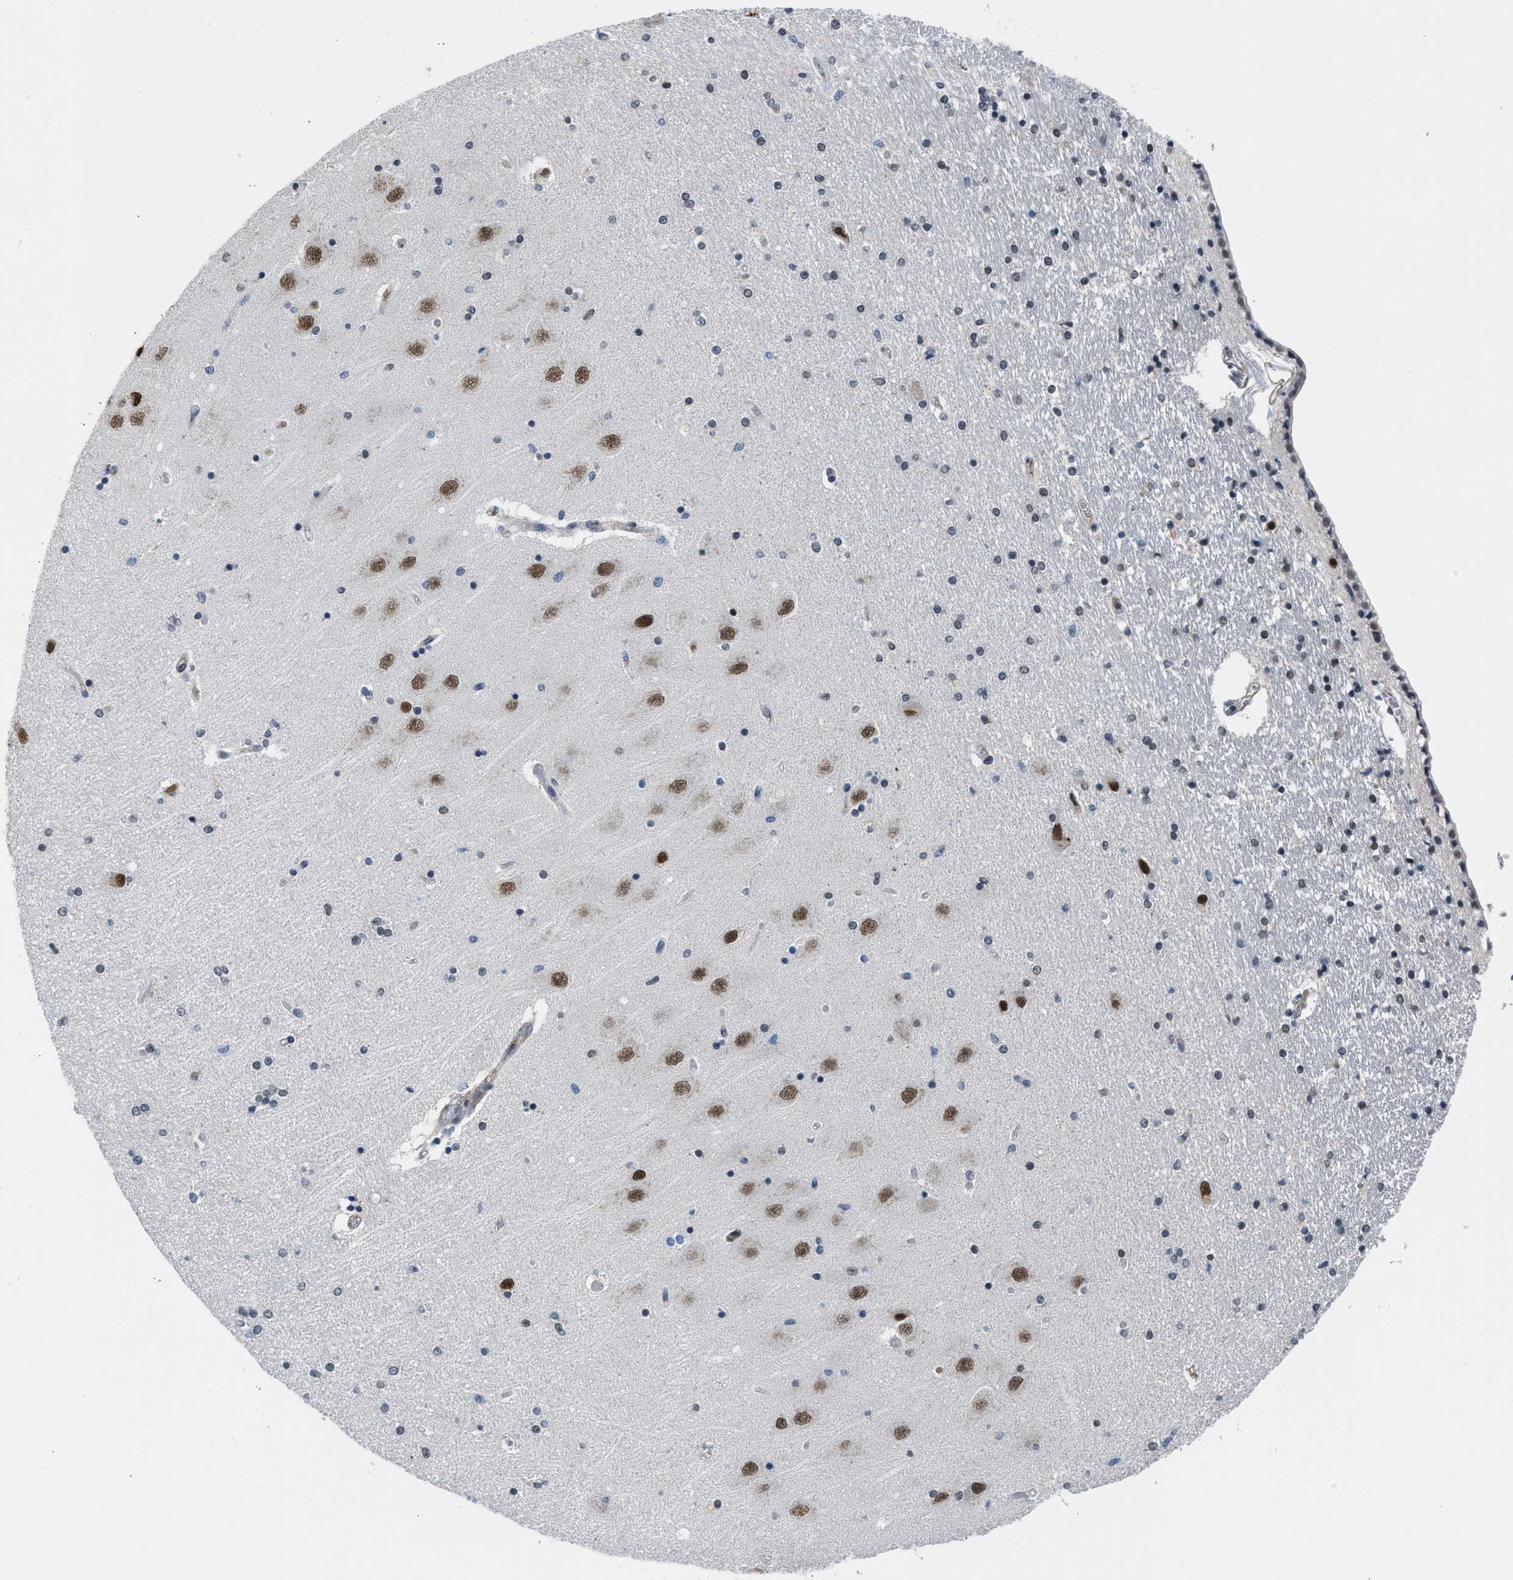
{"staining": {"intensity": "moderate", "quantity": "<25%", "location": "nuclear"}, "tissue": "hippocampus", "cell_type": "Glial cells", "image_type": "normal", "snomed": [{"axis": "morphology", "description": "Normal tissue, NOS"}, {"axis": "topography", "description": "Hippocampus"}], "caption": "Brown immunohistochemical staining in unremarkable hippocampus shows moderate nuclear staining in approximately <25% of glial cells. The staining was performed using DAB (3,3'-diaminobenzidine) to visualize the protein expression in brown, while the nuclei were stained in blue with hematoxylin (Magnification: 20x).", "gene": "TERF2IP", "patient": {"sex": "female", "age": 54}}